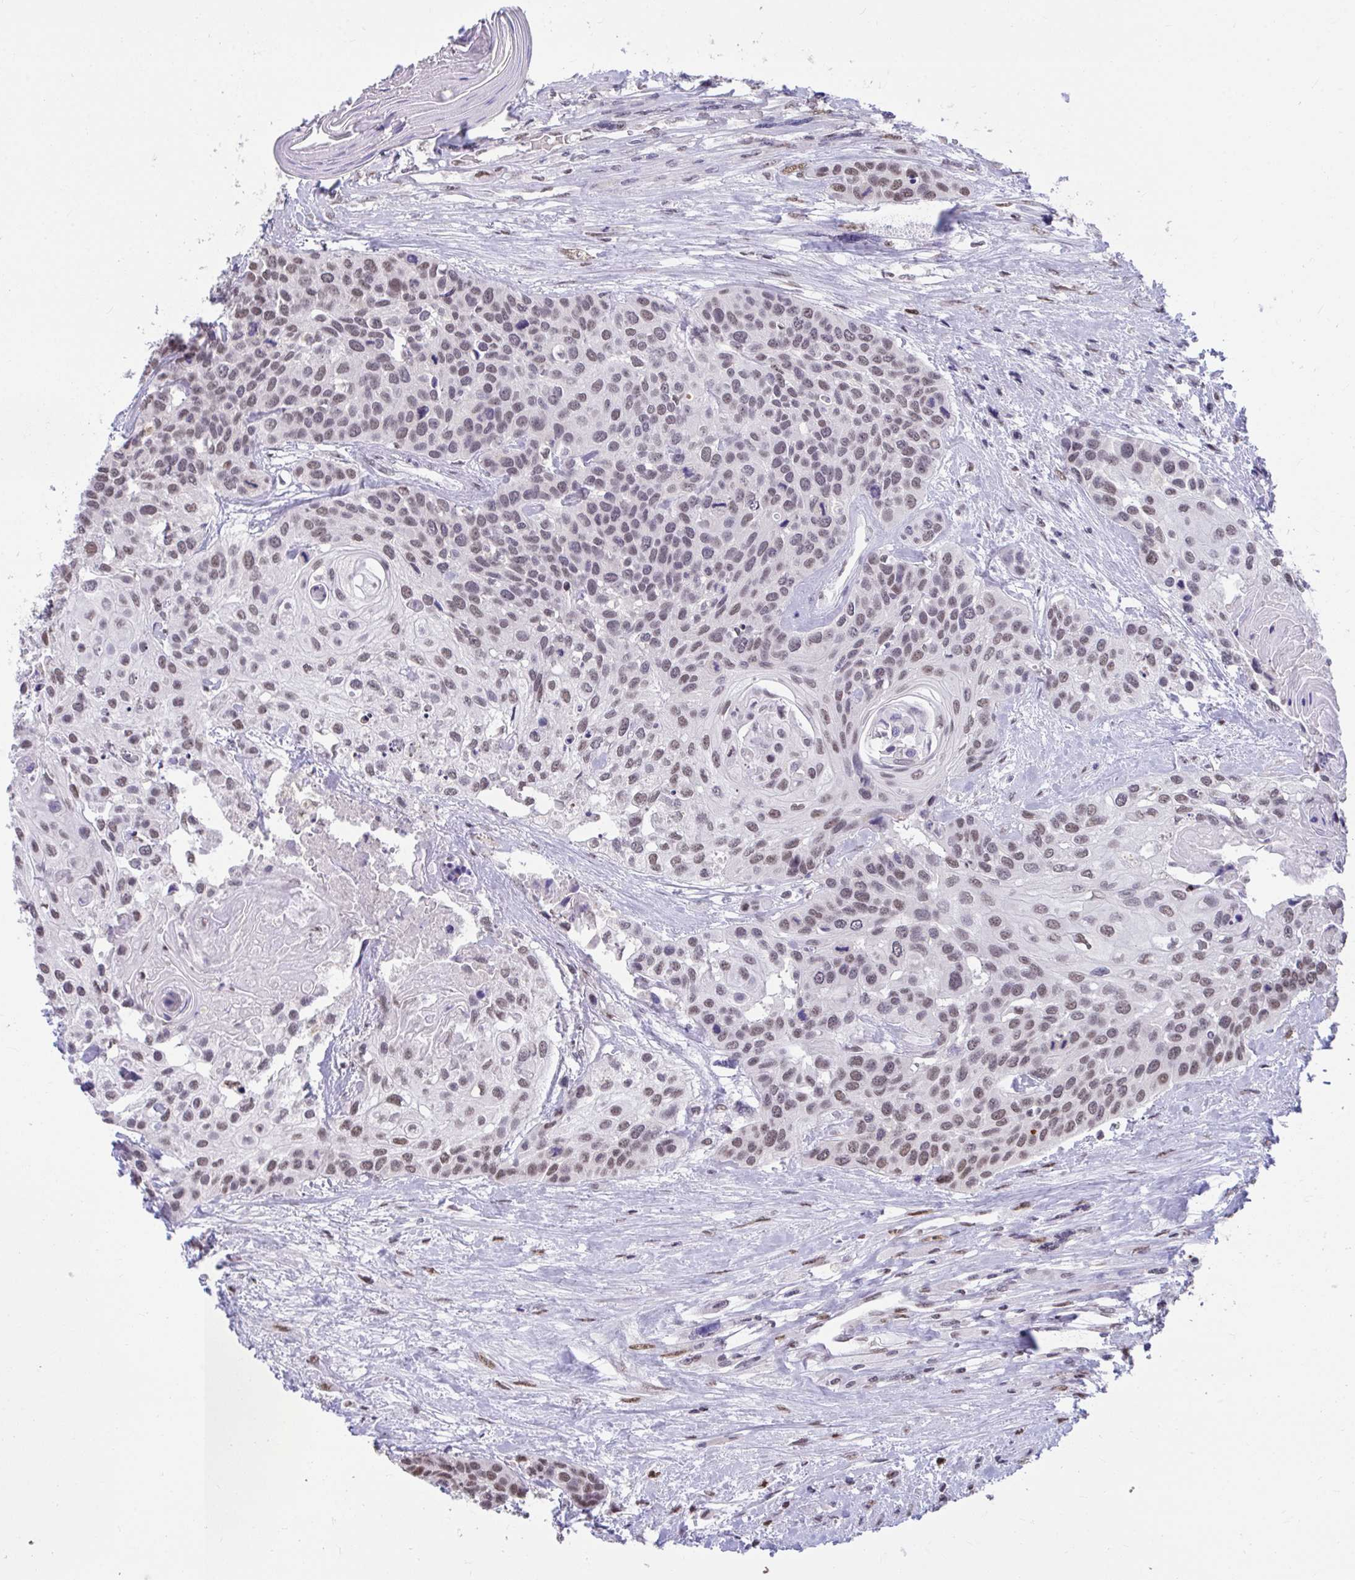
{"staining": {"intensity": "moderate", "quantity": ">75%", "location": "nuclear"}, "tissue": "head and neck cancer", "cell_type": "Tumor cells", "image_type": "cancer", "snomed": [{"axis": "morphology", "description": "Squamous cell carcinoma, NOS"}, {"axis": "topography", "description": "Head-Neck"}], "caption": "Head and neck squamous cell carcinoma was stained to show a protein in brown. There is medium levels of moderate nuclear staining in about >75% of tumor cells.", "gene": "HNRNPDL", "patient": {"sex": "female", "age": 50}}